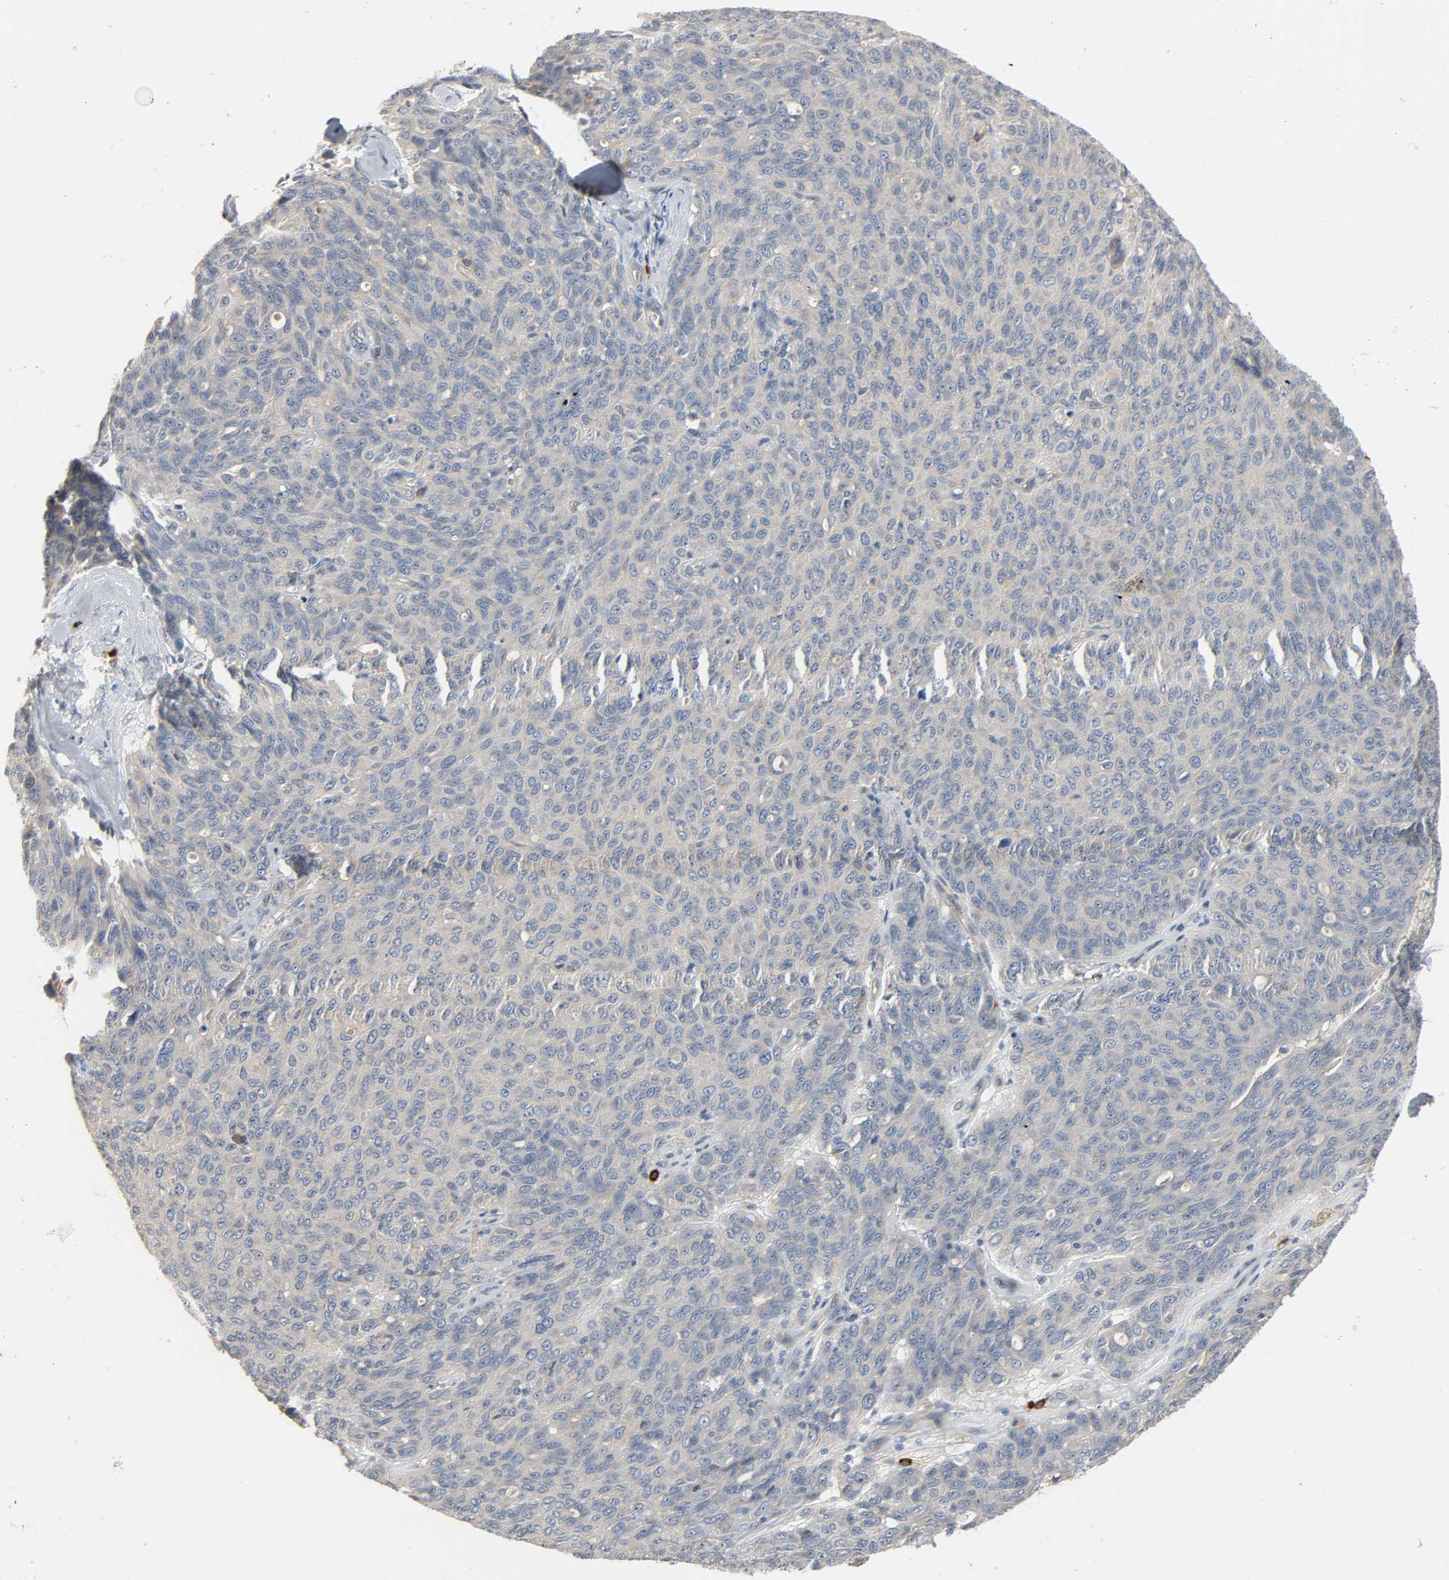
{"staining": {"intensity": "negative", "quantity": "none", "location": "none"}, "tissue": "ovarian cancer", "cell_type": "Tumor cells", "image_type": "cancer", "snomed": [{"axis": "morphology", "description": "Carcinoma, endometroid"}, {"axis": "topography", "description": "Ovary"}], "caption": "Immunohistochemical staining of human endometroid carcinoma (ovarian) demonstrates no significant positivity in tumor cells.", "gene": "LIMCH1", "patient": {"sex": "female", "age": 60}}